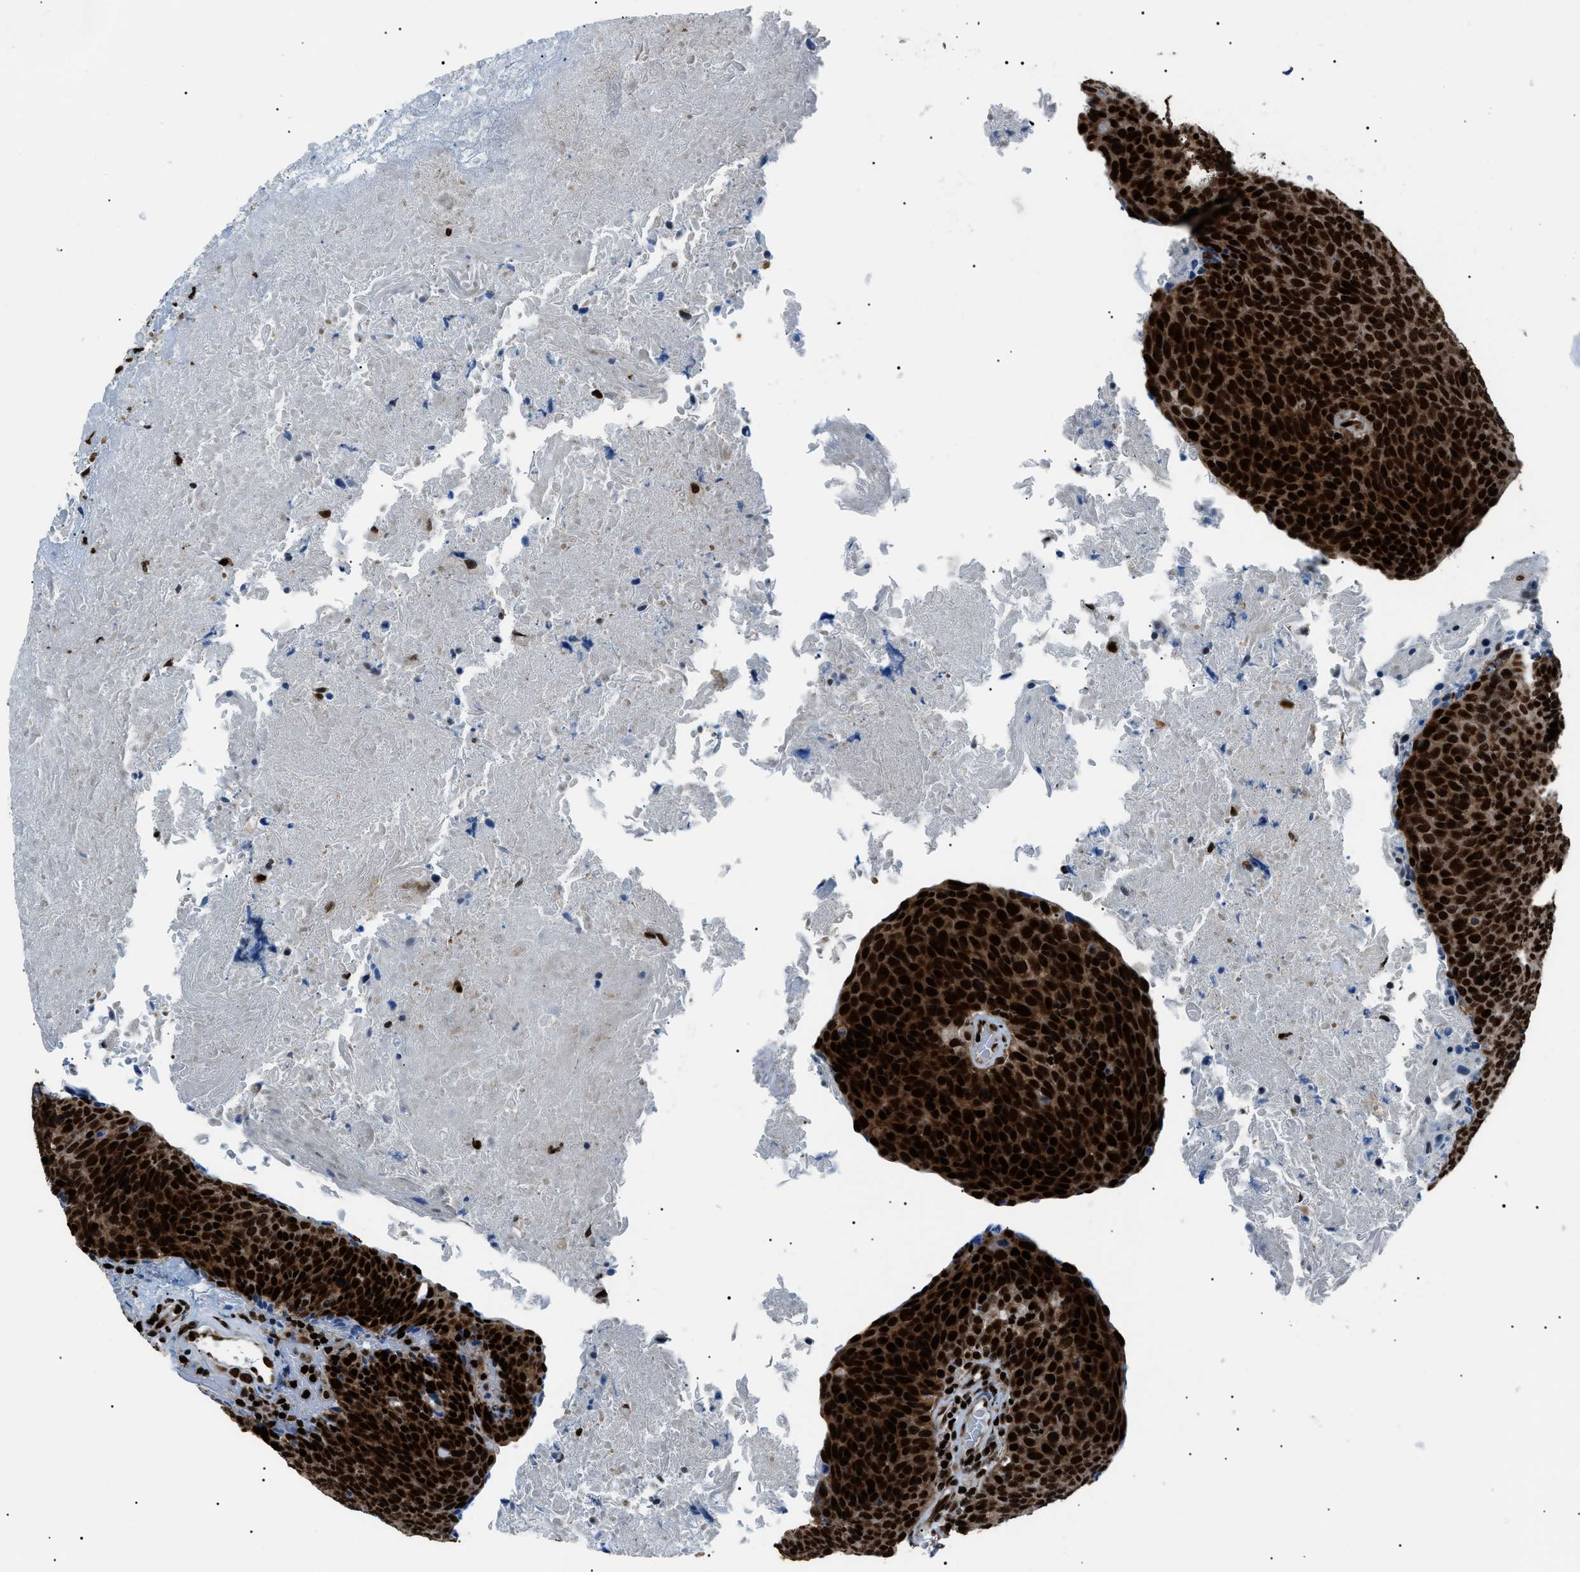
{"staining": {"intensity": "strong", "quantity": ">75%", "location": "cytoplasmic/membranous,nuclear"}, "tissue": "head and neck cancer", "cell_type": "Tumor cells", "image_type": "cancer", "snomed": [{"axis": "morphology", "description": "Squamous cell carcinoma, NOS"}, {"axis": "morphology", "description": "Squamous cell carcinoma, metastatic, NOS"}, {"axis": "topography", "description": "Lymph node"}, {"axis": "topography", "description": "Head-Neck"}], "caption": "Protein staining reveals strong cytoplasmic/membranous and nuclear positivity in approximately >75% of tumor cells in head and neck squamous cell carcinoma.", "gene": "HNRNPK", "patient": {"sex": "male", "age": 62}}